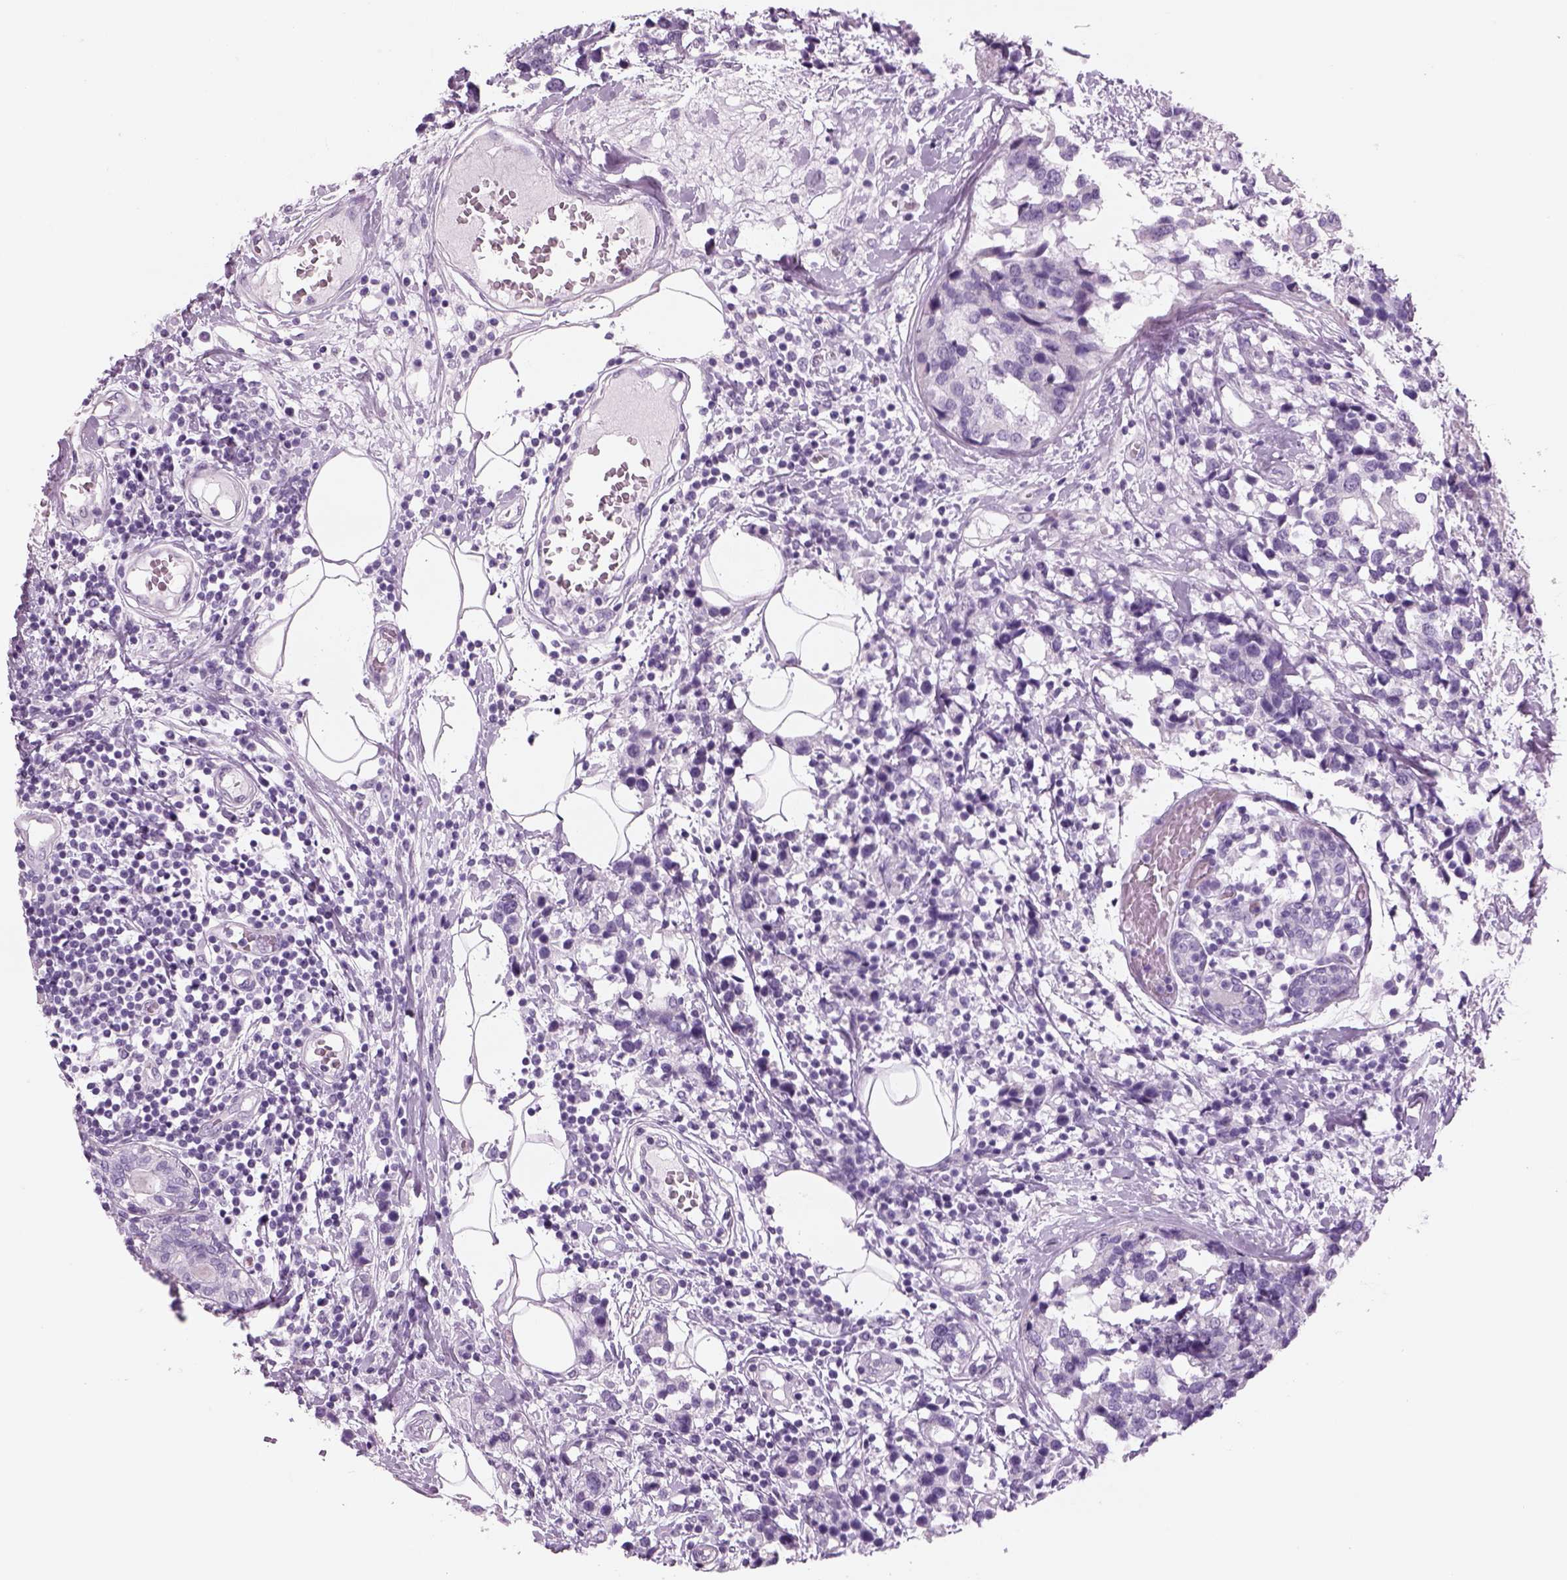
{"staining": {"intensity": "negative", "quantity": "none", "location": "none"}, "tissue": "breast cancer", "cell_type": "Tumor cells", "image_type": "cancer", "snomed": [{"axis": "morphology", "description": "Lobular carcinoma"}, {"axis": "topography", "description": "Breast"}], "caption": "A high-resolution image shows immunohistochemistry (IHC) staining of breast cancer, which reveals no significant expression in tumor cells.", "gene": "RHO", "patient": {"sex": "female", "age": 59}}